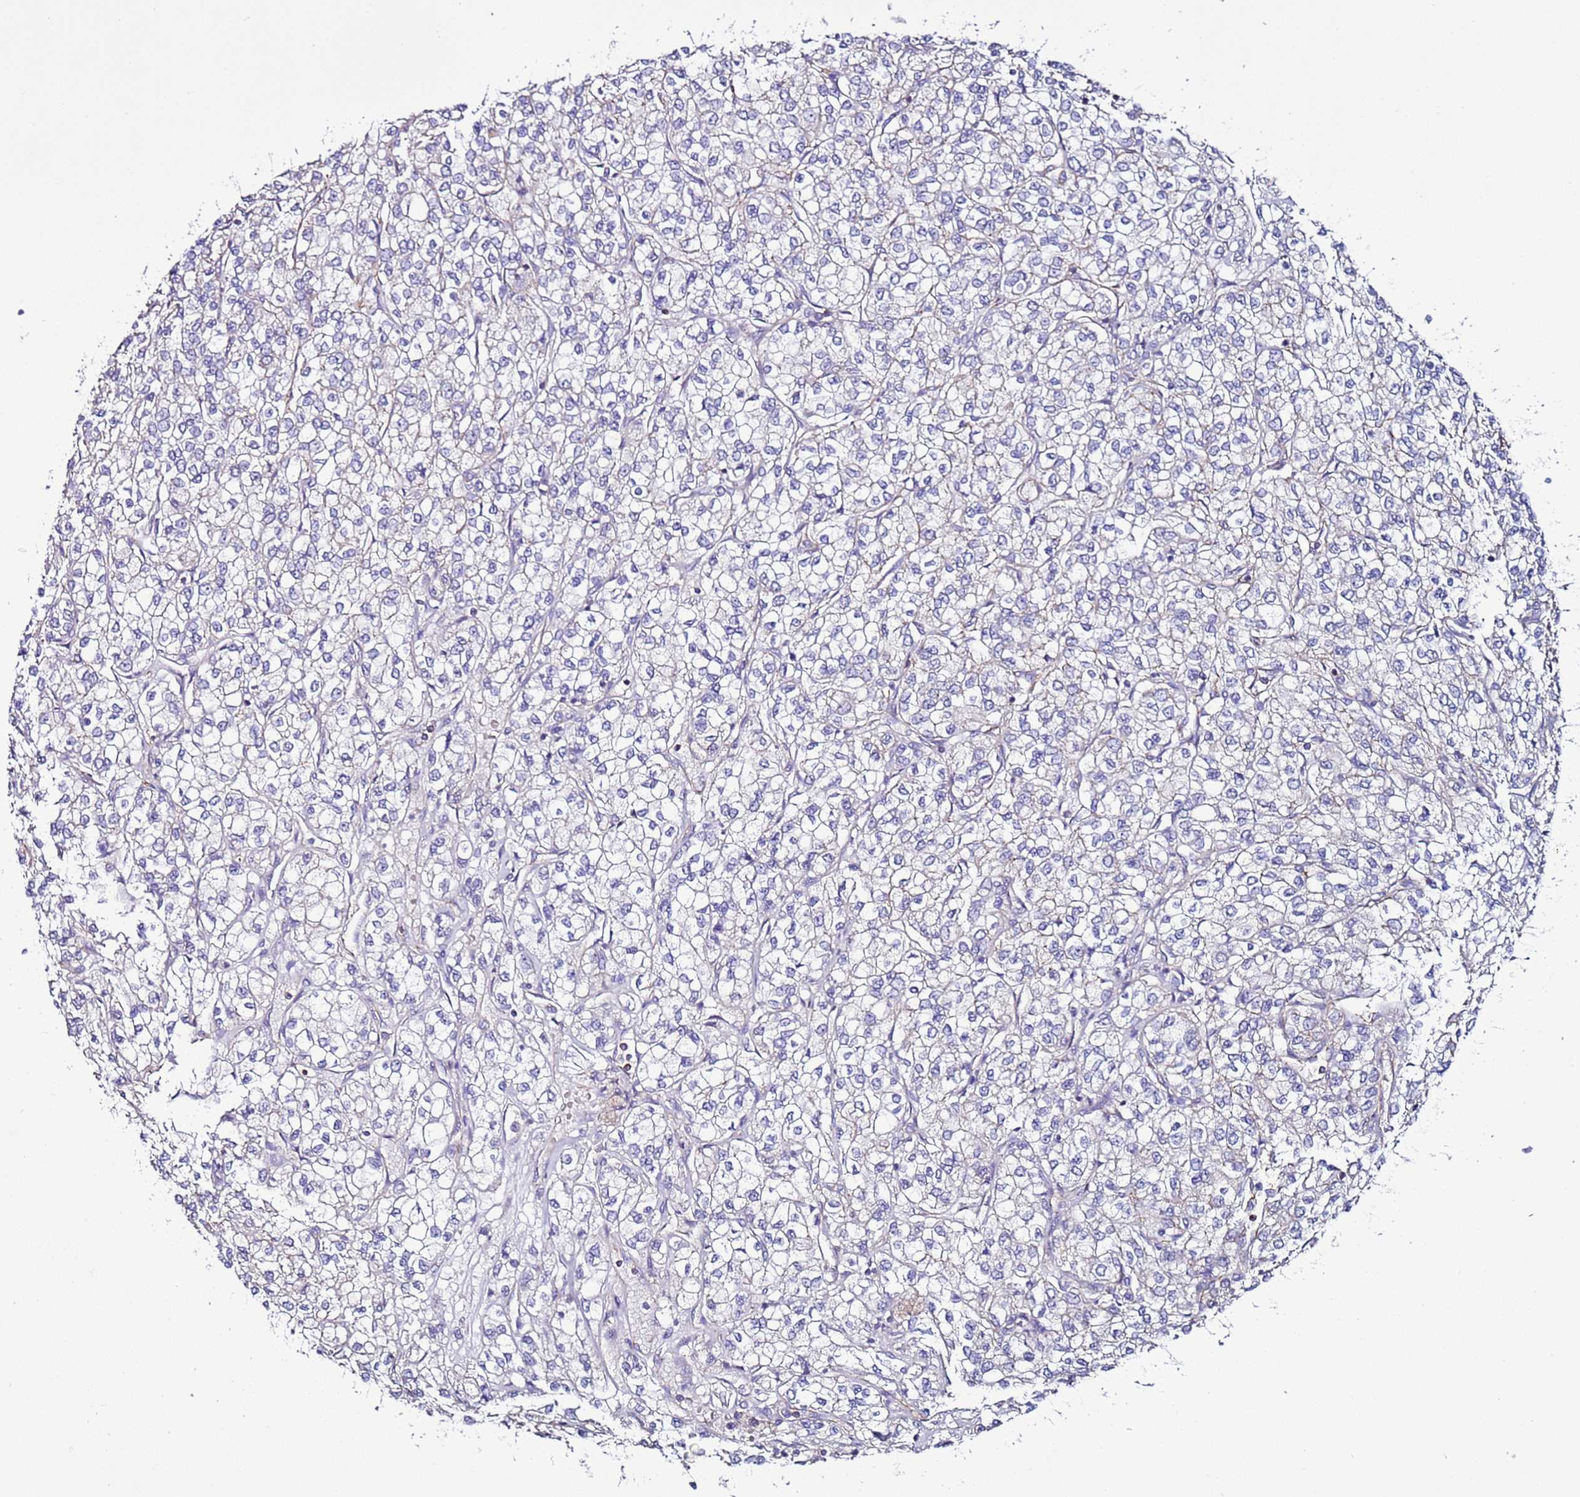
{"staining": {"intensity": "negative", "quantity": "none", "location": "none"}, "tissue": "renal cancer", "cell_type": "Tumor cells", "image_type": "cancer", "snomed": [{"axis": "morphology", "description": "Adenocarcinoma, NOS"}, {"axis": "topography", "description": "Kidney"}], "caption": "This image is of renal cancer (adenocarcinoma) stained with IHC to label a protein in brown with the nuclei are counter-stained blue. There is no positivity in tumor cells.", "gene": "TENM3", "patient": {"sex": "male", "age": 80}}